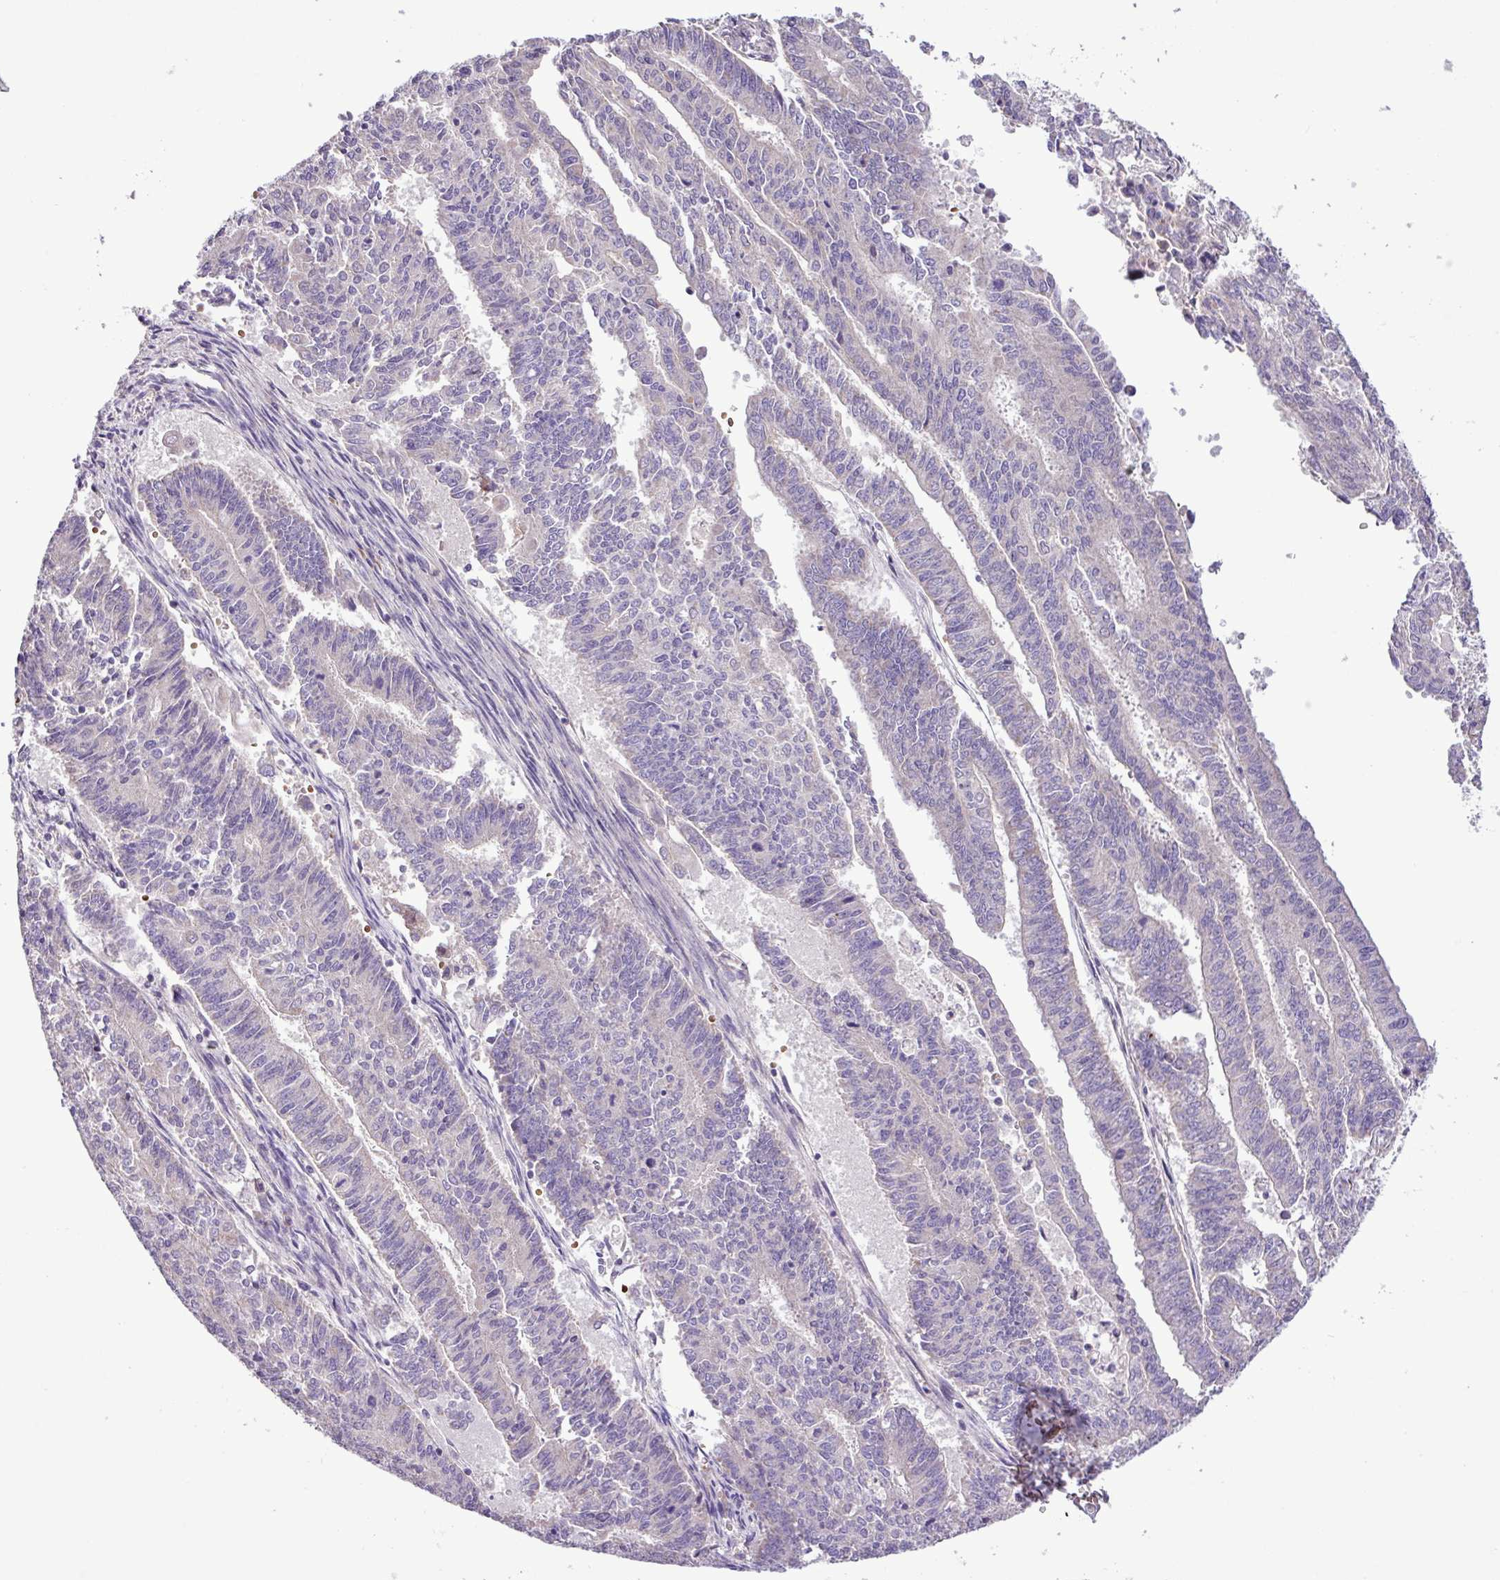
{"staining": {"intensity": "negative", "quantity": "none", "location": "none"}, "tissue": "endometrial cancer", "cell_type": "Tumor cells", "image_type": "cancer", "snomed": [{"axis": "morphology", "description": "Adenocarcinoma, NOS"}, {"axis": "topography", "description": "Endometrium"}], "caption": "IHC micrograph of human endometrial adenocarcinoma stained for a protein (brown), which shows no staining in tumor cells.", "gene": "FAM183A", "patient": {"sex": "female", "age": 59}}